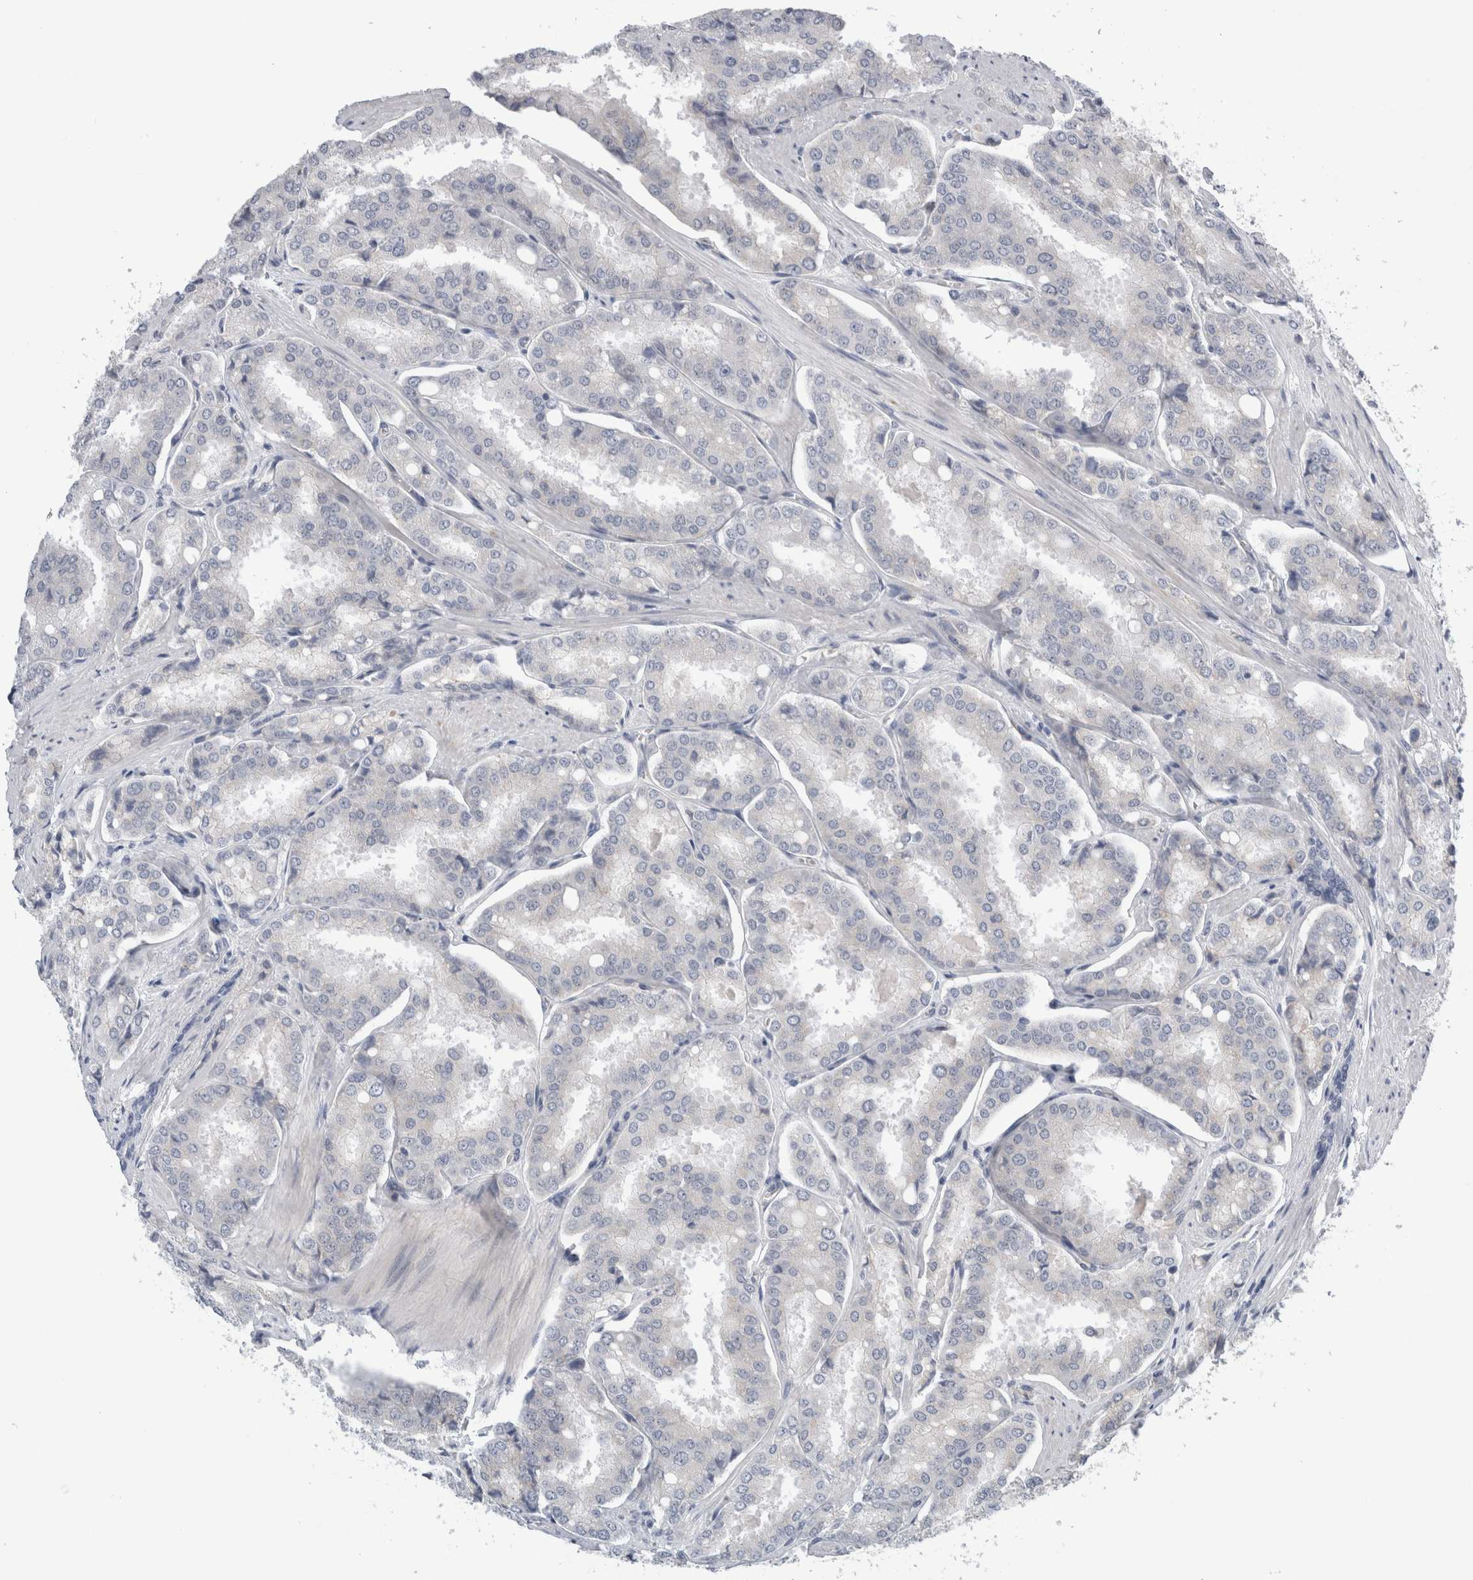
{"staining": {"intensity": "negative", "quantity": "none", "location": "none"}, "tissue": "prostate cancer", "cell_type": "Tumor cells", "image_type": "cancer", "snomed": [{"axis": "morphology", "description": "Adenocarcinoma, High grade"}, {"axis": "topography", "description": "Prostate"}], "caption": "Protein analysis of prostate adenocarcinoma (high-grade) shows no significant expression in tumor cells.", "gene": "TAFA5", "patient": {"sex": "male", "age": 50}}